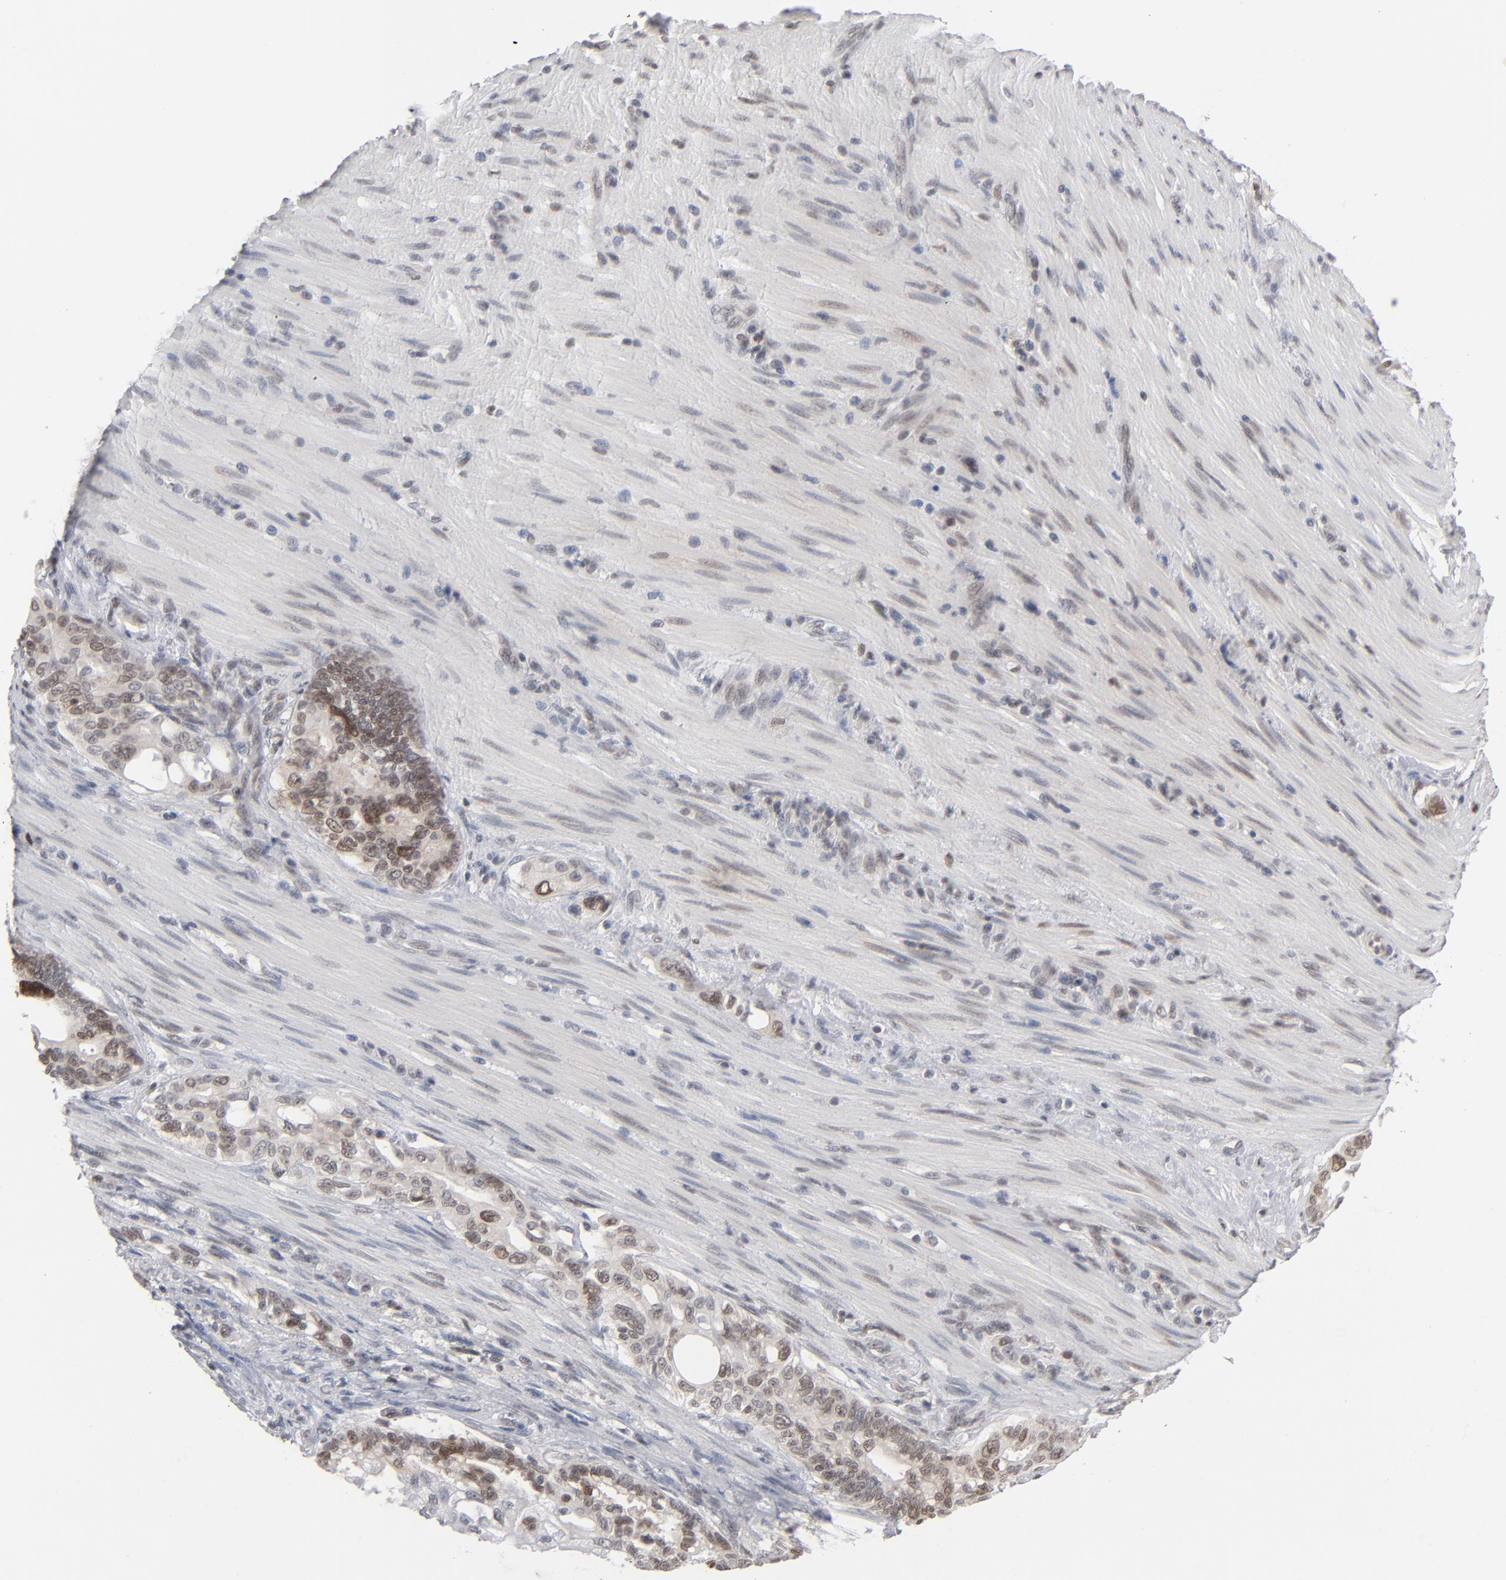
{"staining": {"intensity": "weak", "quantity": "25%-75%", "location": "cytoplasmic/membranous,nuclear"}, "tissue": "pancreatic cancer", "cell_type": "Tumor cells", "image_type": "cancer", "snomed": [{"axis": "morphology", "description": "Normal tissue, NOS"}, {"axis": "topography", "description": "Pancreas"}], "caption": "A low amount of weak cytoplasmic/membranous and nuclear staining is present in about 25%-75% of tumor cells in pancreatic cancer tissue.", "gene": "IRF9", "patient": {"sex": "male", "age": 42}}